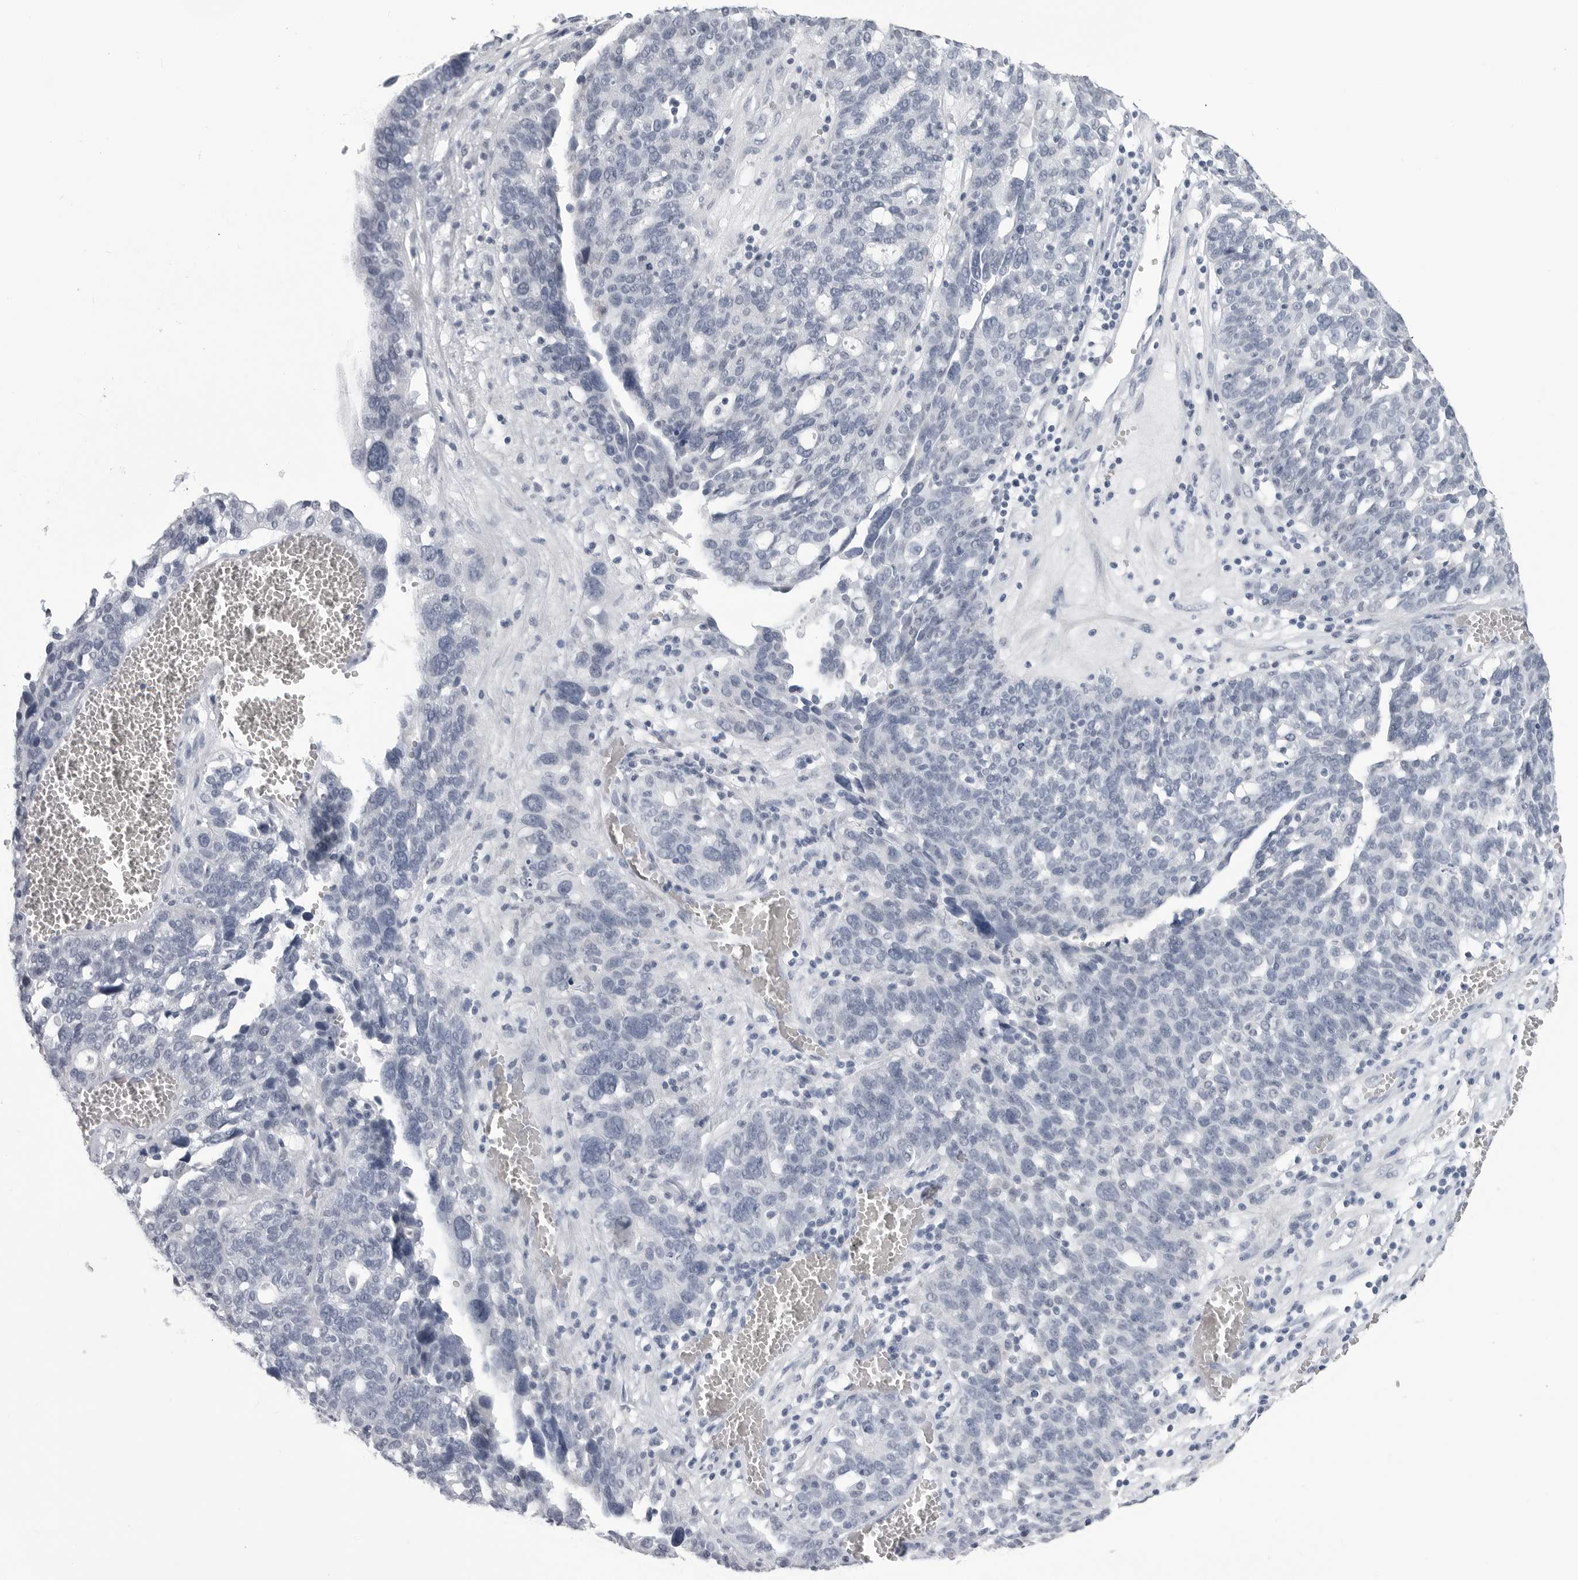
{"staining": {"intensity": "negative", "quantity": "none", "location": "none"}, "tissue": "ovarian cancer", "cell_type": "Tumor cells", "image_type": "cancer", "snomed": [{"axis": "morphology", "description": "Cystadenocarcinoma, serous, NOS"}, {"axis": "topography", "description": "Ovary"}], "caption": "This is a photomicrograph of IHC staining of ovarian cancer, which shows no positivity in tumor cells.", "gene": "PGA3", "patient": {"sex": "female", "age": 59}}